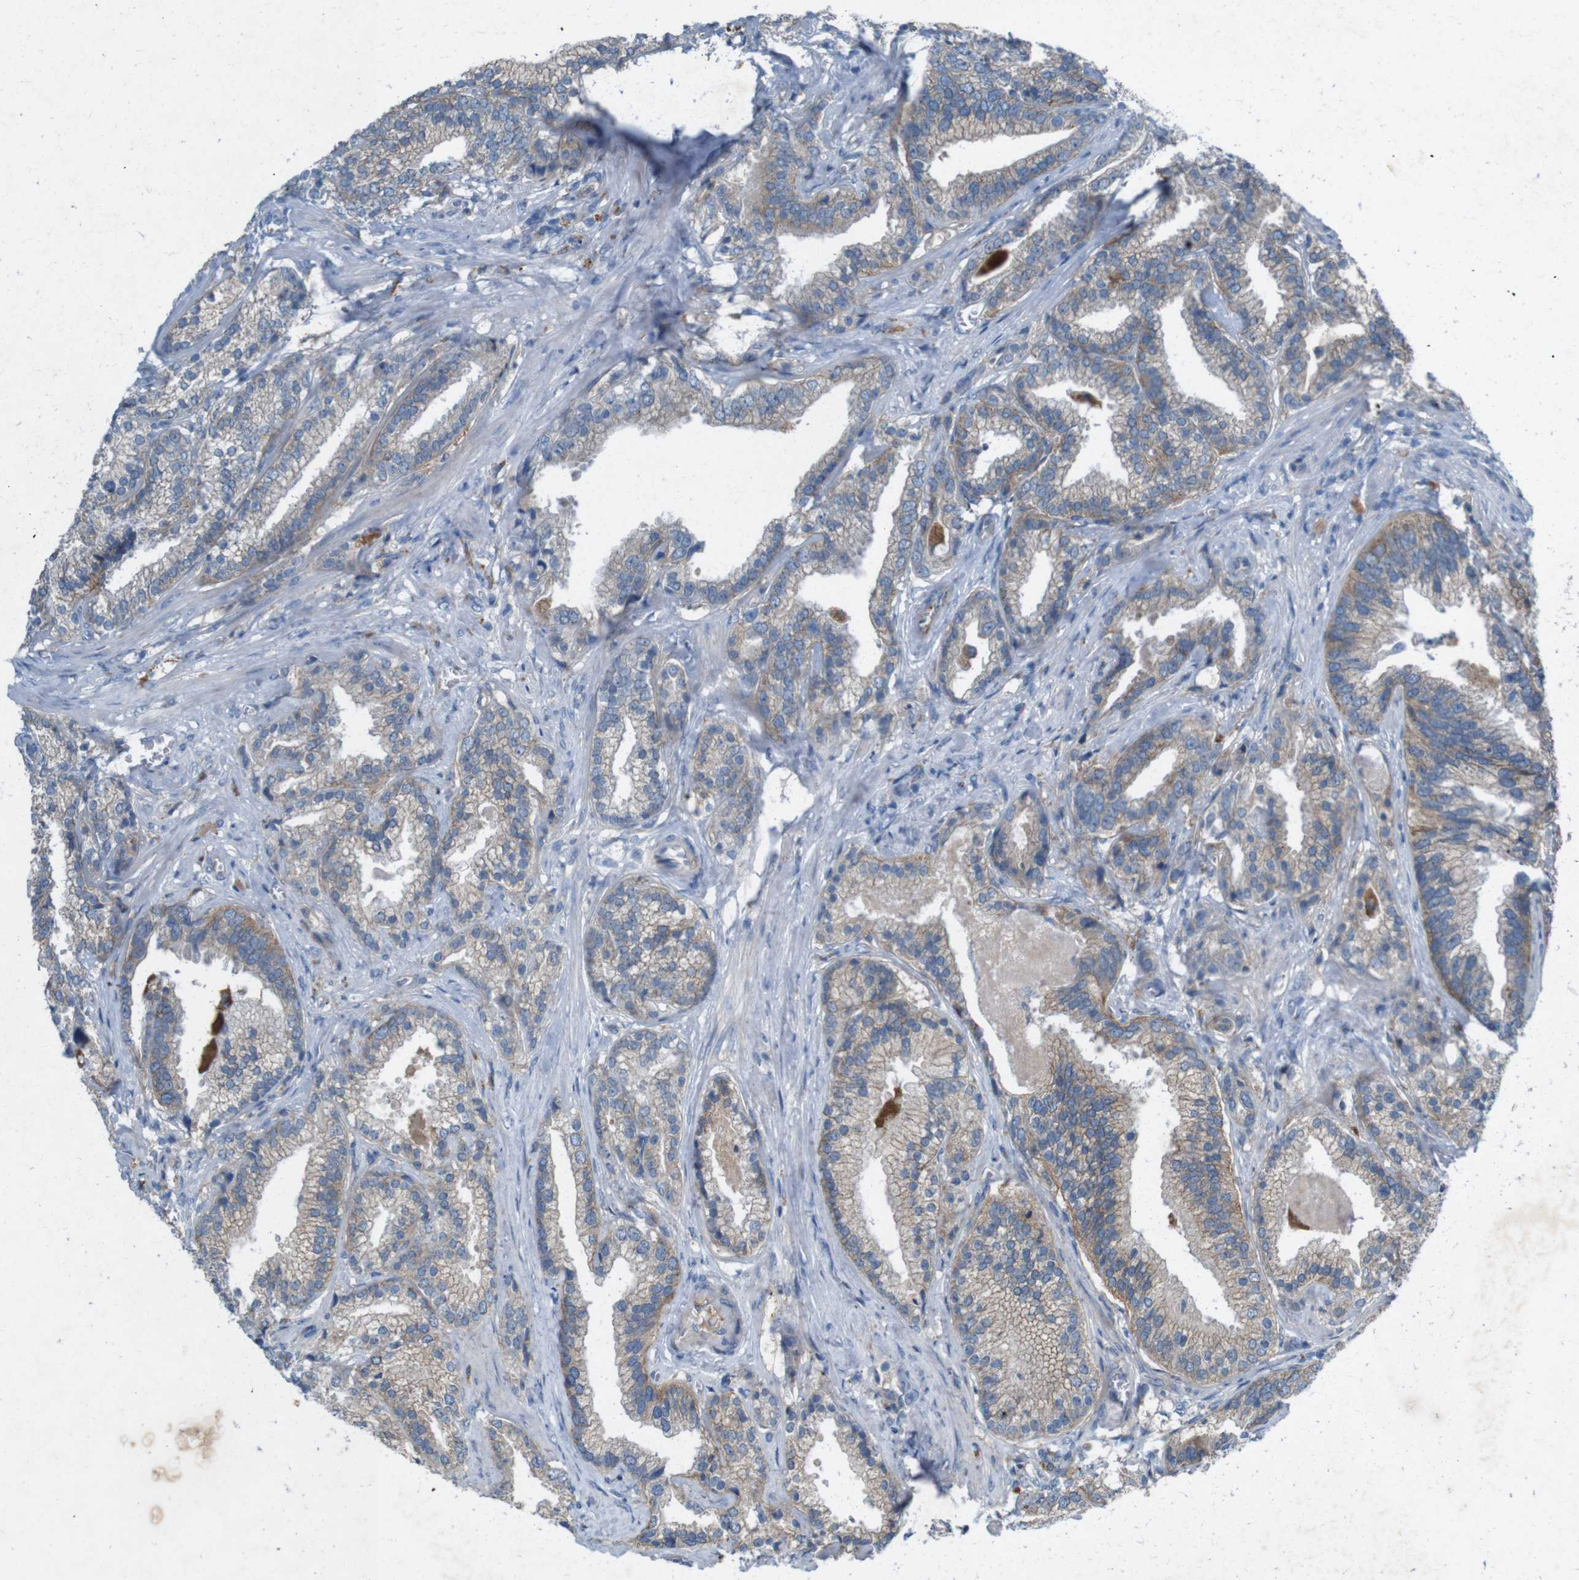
{"staining": {"intensity": "weak", "quantity": "25%-75%", "location": "cytoplasmic/membranous"}, "tissue": "prostate cancer", "cell_type": "Tumor cells", "image_type": "cancer", "snomed": [{"axis": "morphology", "description": "Adenocarcinoma, Low grade"}, {"axis": "topography", "description": "Prostate"}], "caption": "Tumor cells display weak cytoplasmic/membranous staining in approximately 25%-75% of cells in prostate adenocarcinoma (low-grade).", "gene": "PVR", "patient": {"sex": "male", "age": 59}}